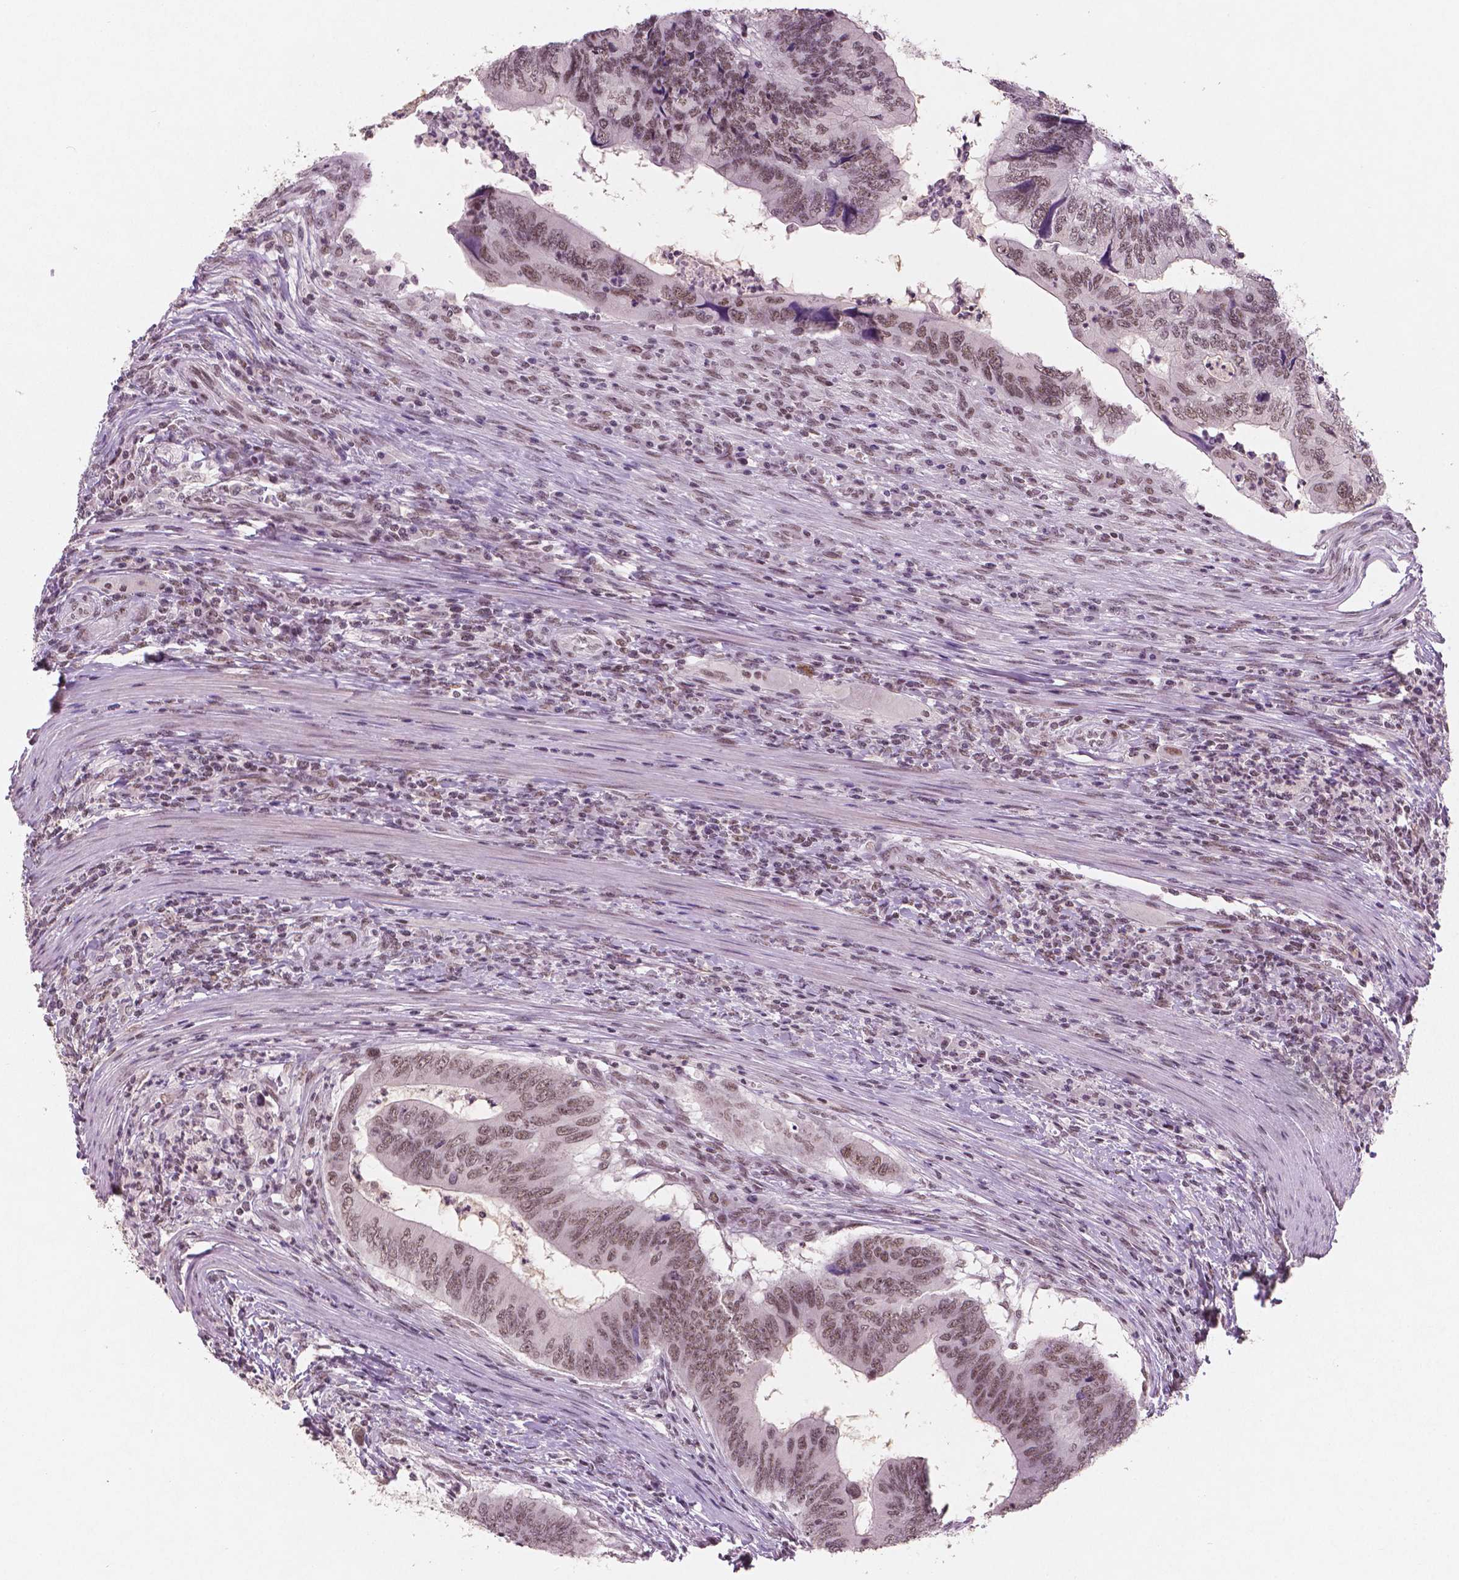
{"staining": {"intensity": "moderate", "quantity": ">75%", "location": "nuclear"}, "tissue": "colorectal cancer", "cell_type": "Tumor cells", "image_type": "cancer", "snomed": [{"axis": "morphology", "description": "Adenocarcinoma, NOS"}, {"axis": "topography", "description": "Colon"}], "caption": "There is medium levels of moderate nuclear expression in tumor cells of adenocarcinoma (colorectal), as demonstrated by immunohistochemical staining (brown color).", "gene": "BRD4", "patient": {"sex": "male", "age": 53}}